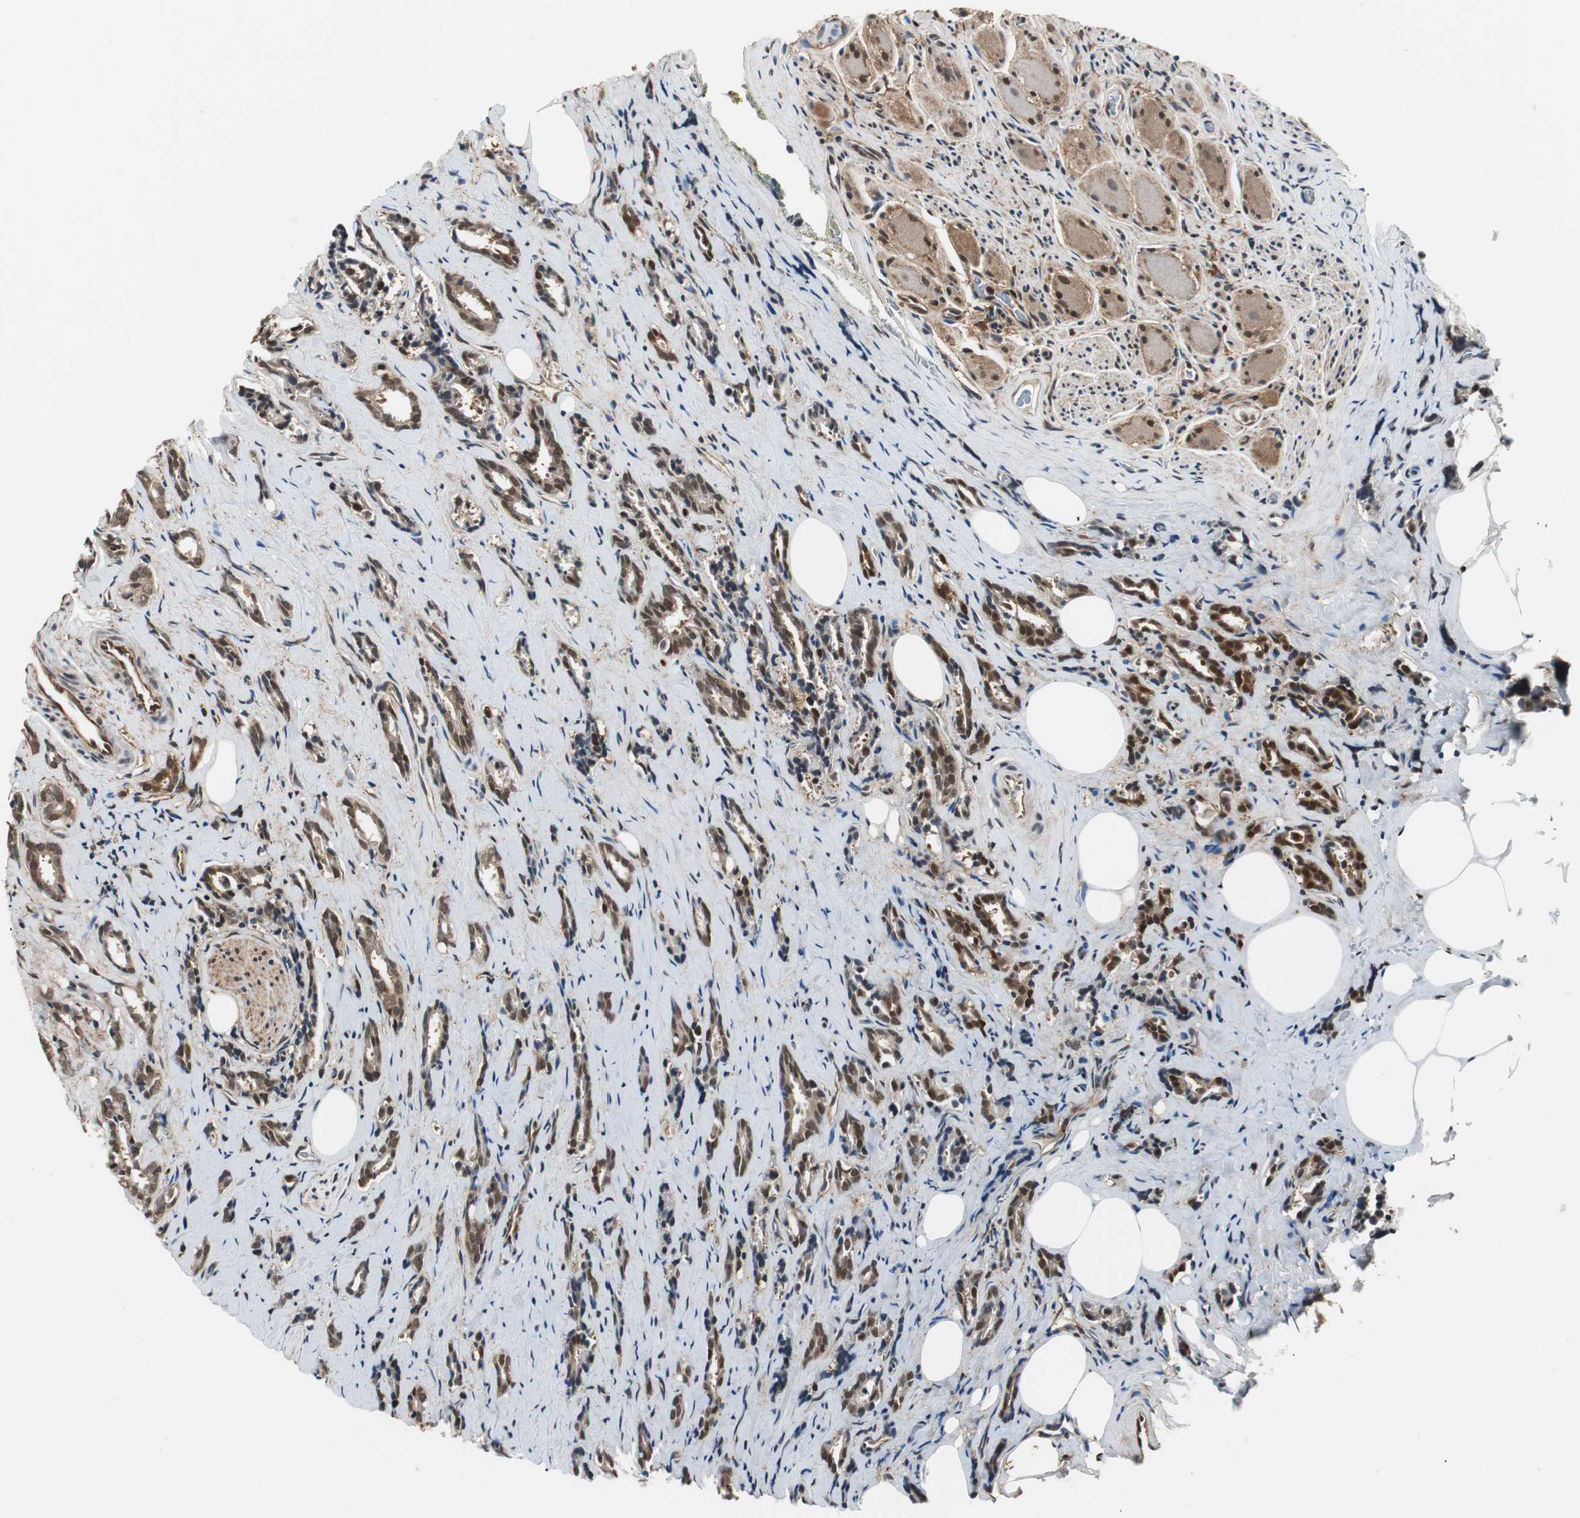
{"staining": {"intensity": "strong", "quantity": ">75%", "location": "cytoplasmic/membranous"}, "tissue": "prostate cancer", "cell_type": "Tumor cells", "image_type": "cancer", "snomed": [{"axis": "morphology", "description": "Adenocarcinoma, High grade"}, {"axis": "topography", "description": "Prostate"}], "caption": "Human prostate high-grade adenocarcinoma stained with a brown dye reveals strong cytoplasmic/membranous positive positivity in about >75% of tumor cells.", "gene": "PTPN11", "patient": {"sex": "male", "age": 67}}